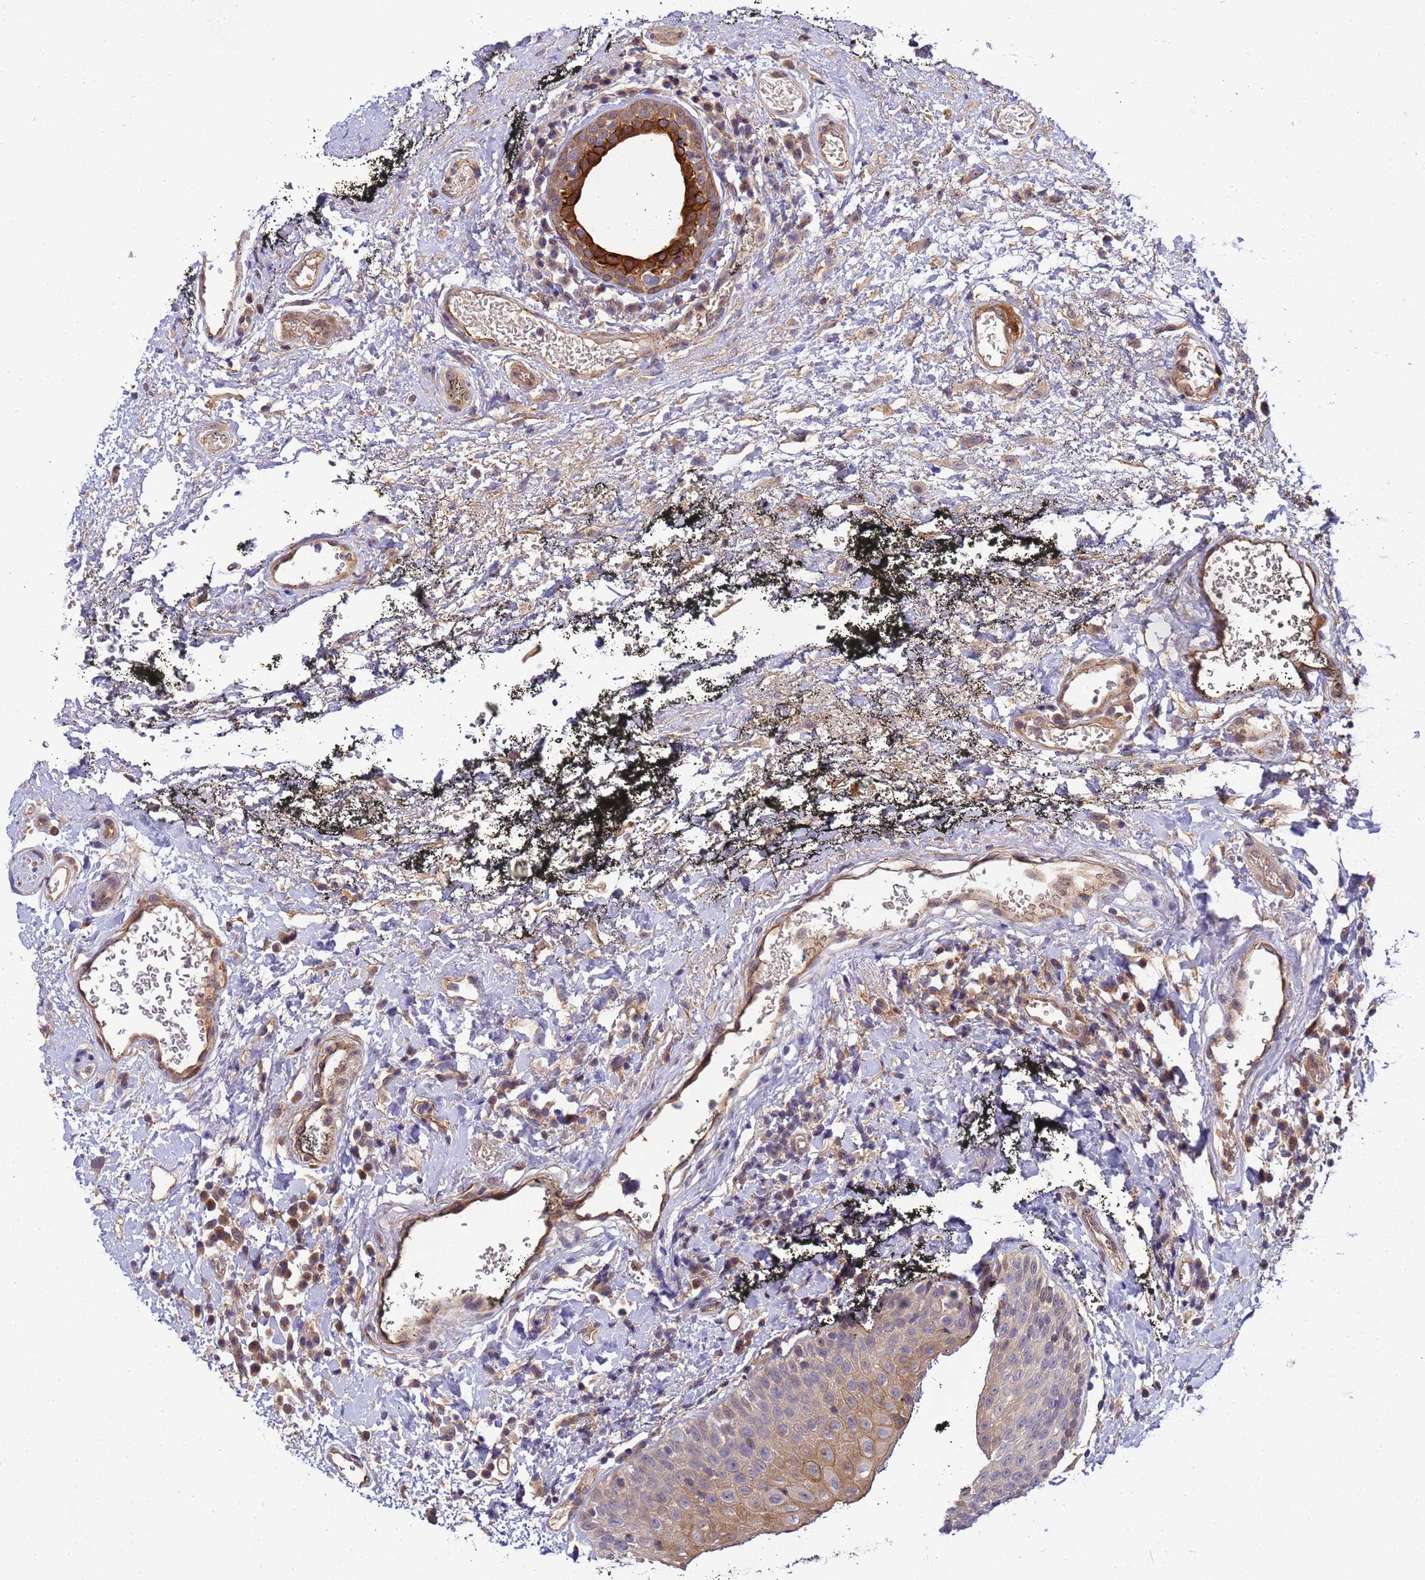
{"staining": {"intensity": "moderate", "quantity": "<25%", "location": "cytoplasmic/membranous"}, "tissue": "oral mucosa", "cell_type": "Squamous epithelial cells", "image_type": "normal", "snomed": [{"axis": "morphology", "description": "Normal tissue, NOS"}, {"axis": "topography", "description": "Oral tissue"}], "caption": "IHC photomicrograph of normal oral mucosa stained for a protein (brown), which demonstrates low levels of moderate cytoplasmic/membranous expression in about <25% of squamous epithelial cells.", "gene": "SMCO3", "patient": {"sex": "male", "age": 74}}